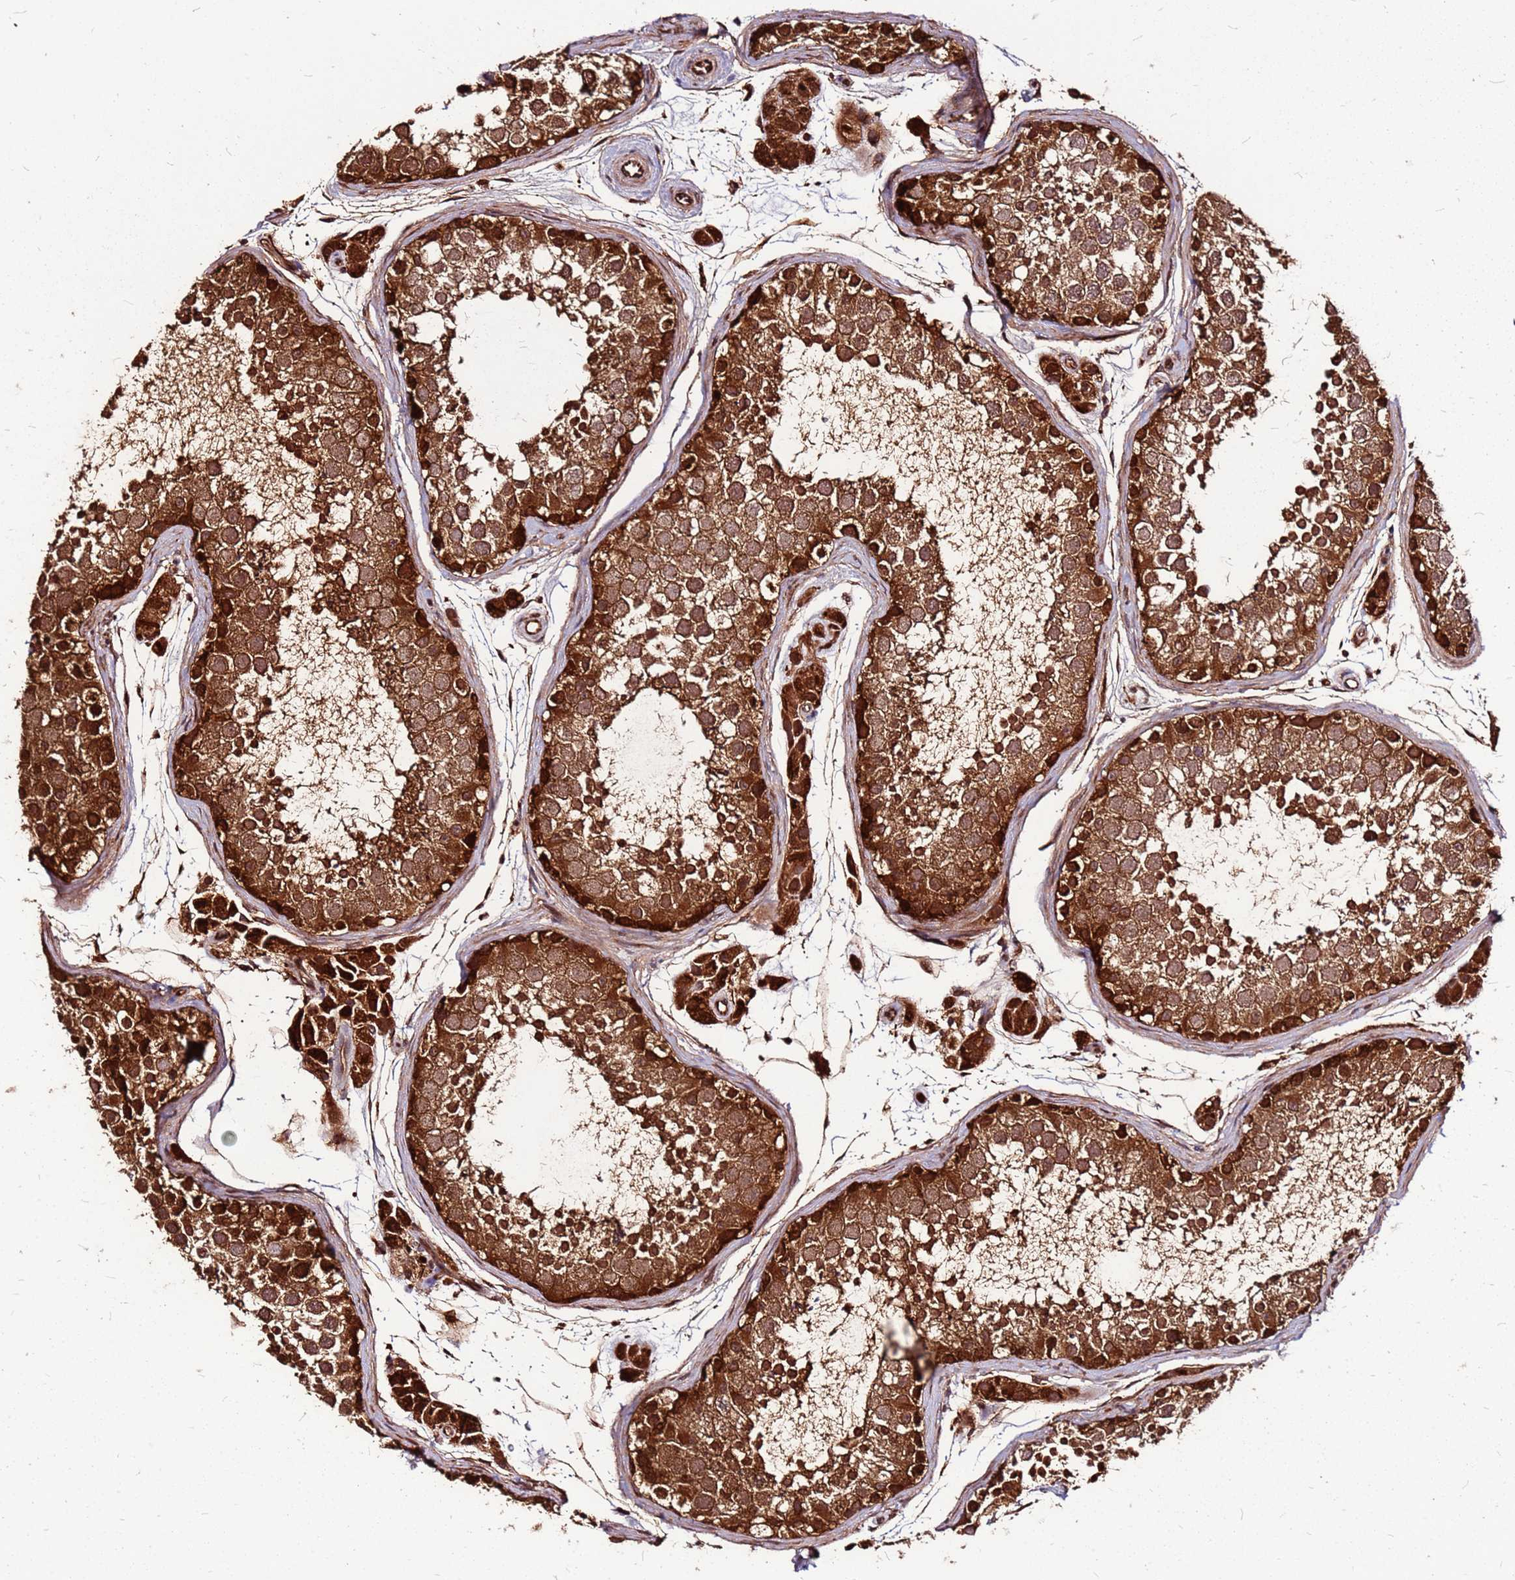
{"staining": {"intensity": "strong", "quantity": ">75%", "location": "cytoplasmic/membranous"}, "tissue": "testis", "cell_type": "Cells in seminiferous ducts", "image_type": "normal", "snomed": [{"axis": "morphology", "description": "Normal tissue, NOS"}, {"axis": "topography", "description": "Testis"}], "caption": "Testis stained with immunohistochemistry shows strong cytoplasmic/membranous expression in approximately >75% of cells in seminiferous ducts. (Stains: DAB (3,3'-diaminobenzidine) in brown, nuclei in blue, Microscopy: brightfield microscopy at high magnification).", "gene": "LYPLAL1", "patient": {"sex": "male", "age": 41}}